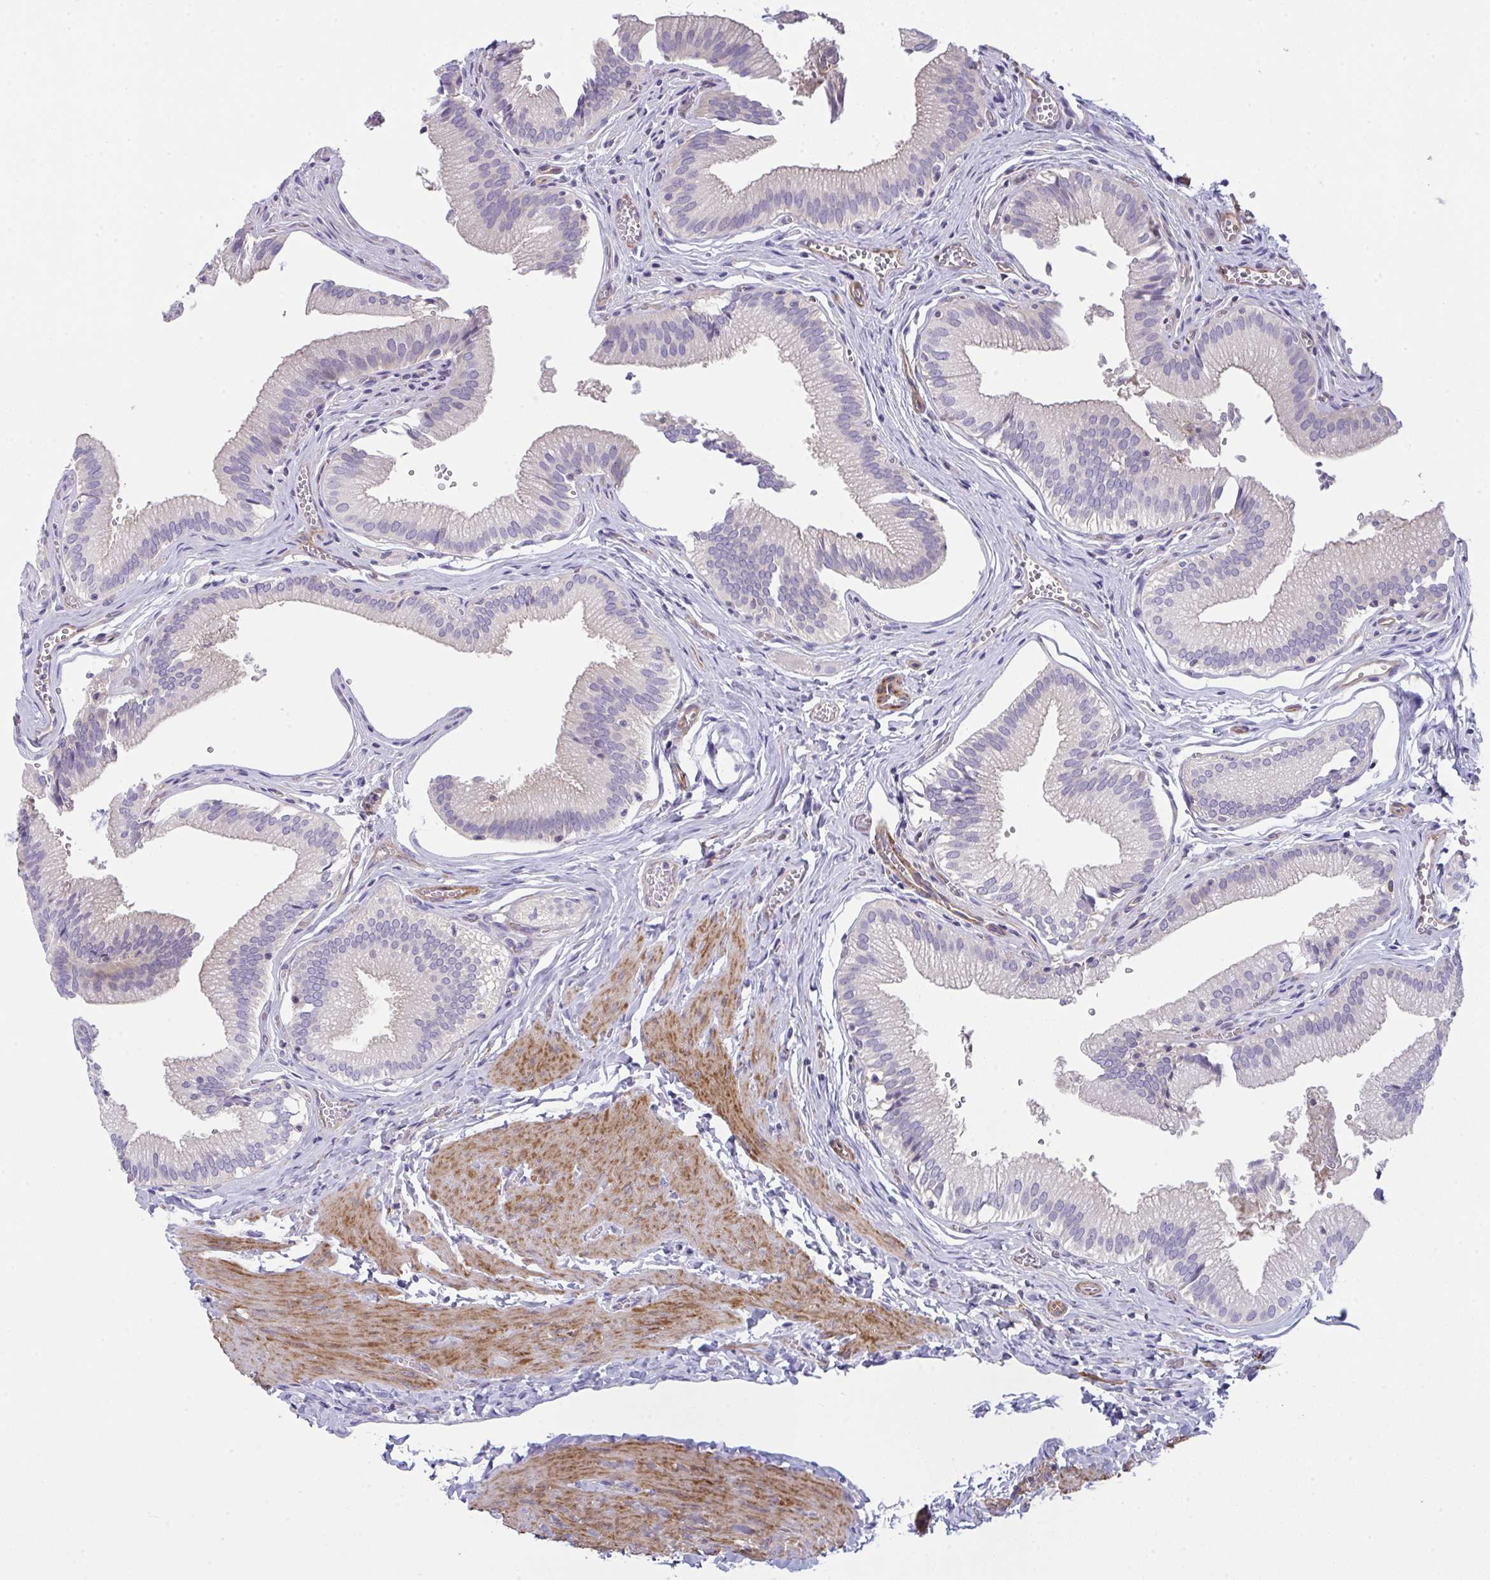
{"staining": {"intensity": "negative", "quantity": "none", "location": "none"}, "tissue": "gallbladder", "cell_type": "Glandular cells", "image_type": "normal", "snomed": [{"axis": "morphology", "description": "Normal tissue, NOS"}, {"axis": "topography", "description": "Gallbladder"}, {"axis": "topography", "description": "Peripheral nerve tissue"}], "caption": "Immunohistochemical staining of unremarkable gallbladder exhibits no significant expression in glandular cells. (Stains: DAB (3,3'-diaminobenzidine) immunohistochemistry with hematoxylin counter stain, Microscopy: brightfield microscopy at high magnification).", "gene": "MYL12A", "patient": {"sex": "male", "age": 17}}